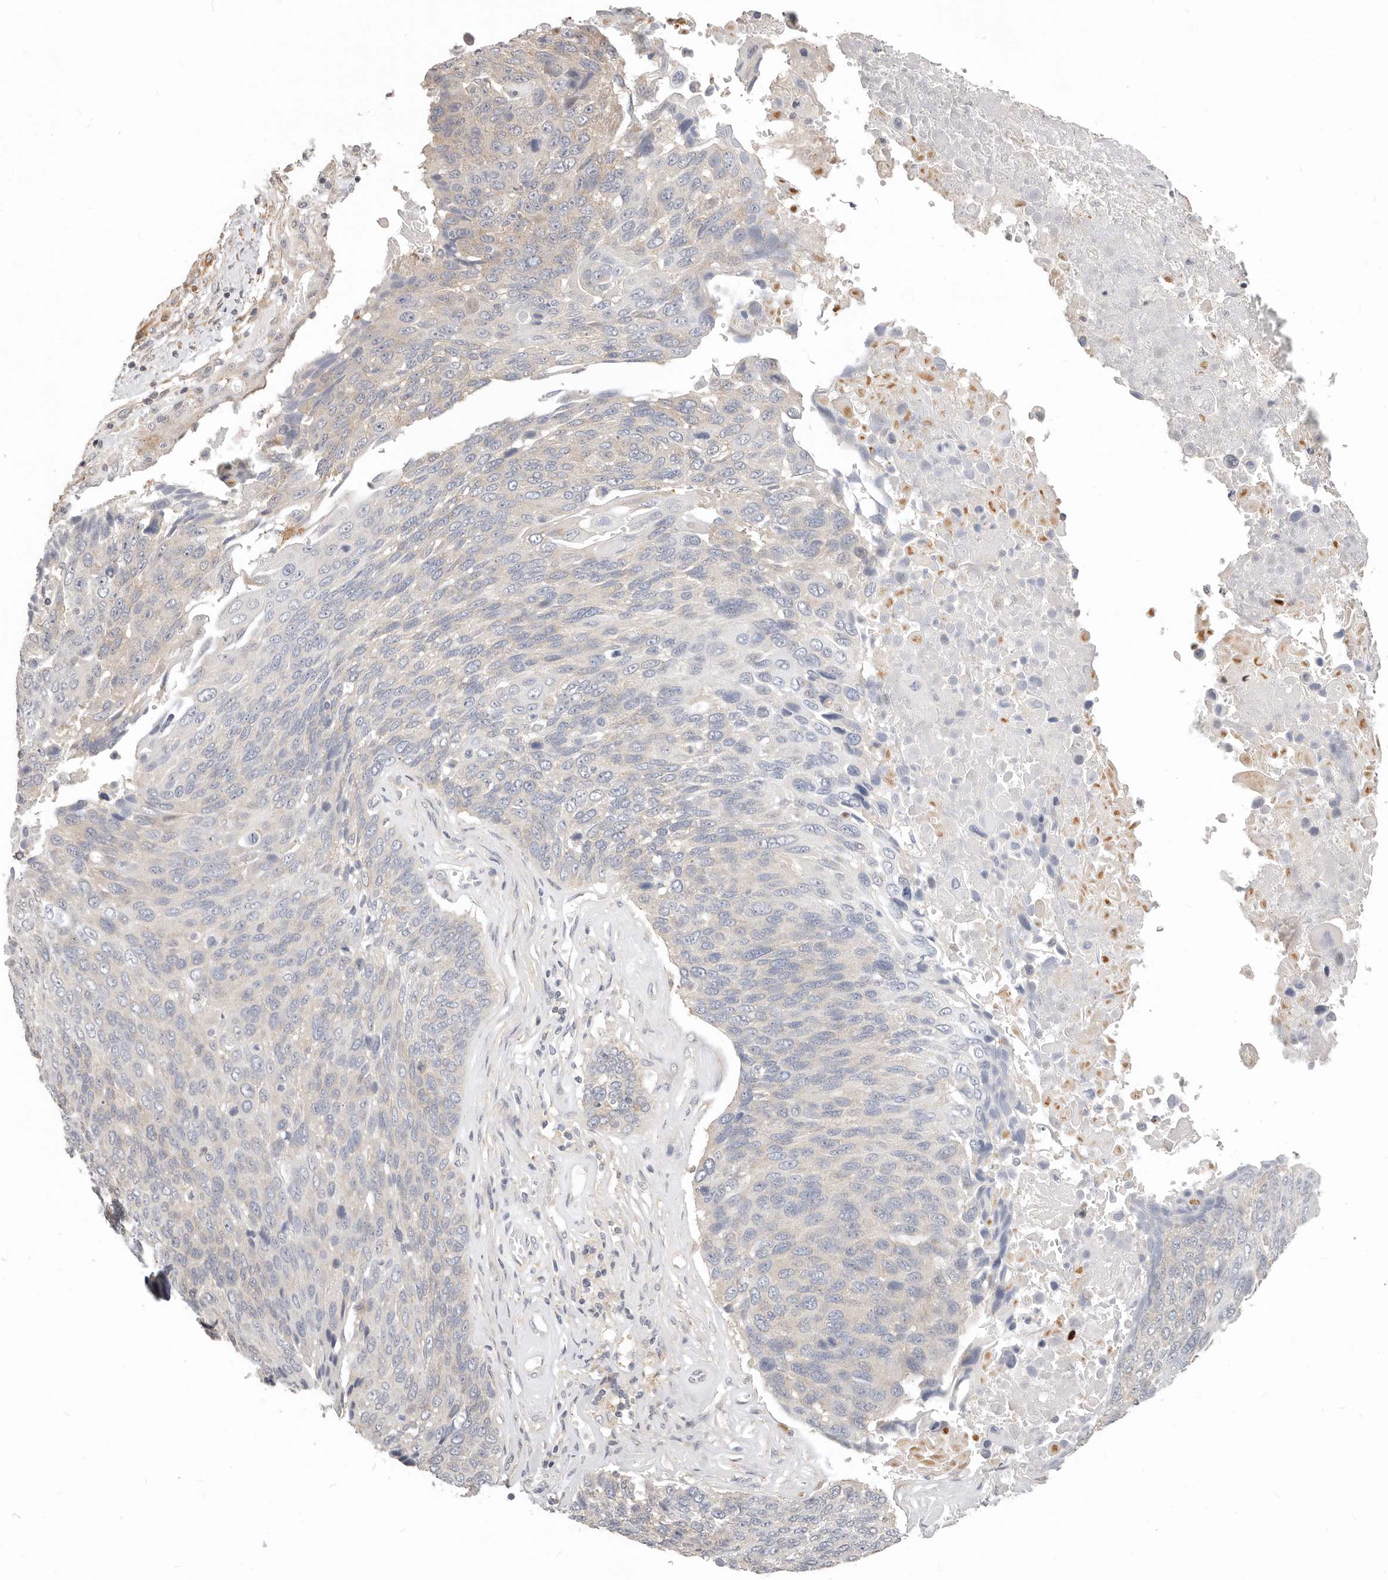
{"staining": {"intensity": "negative", "quantity": "none", "location": "none"}, "tissue": "lung cancer", "cell_type": "Tumor cells", "image_type": "cancer", "snomed": [{"axis": "morphology", "description": "Squamous cell carcinoma, NOS"}, {"axis": "topography", "description": "Lung"}], "caption": "High power microscopy photomicrograph of an immunohistochemistry (IHC) image of lung squamous cell carcinoma, revealing no significant staining in tumor cells.", "gene": "ZRANB1", "patient": {"sex": "male", "age": 66}}